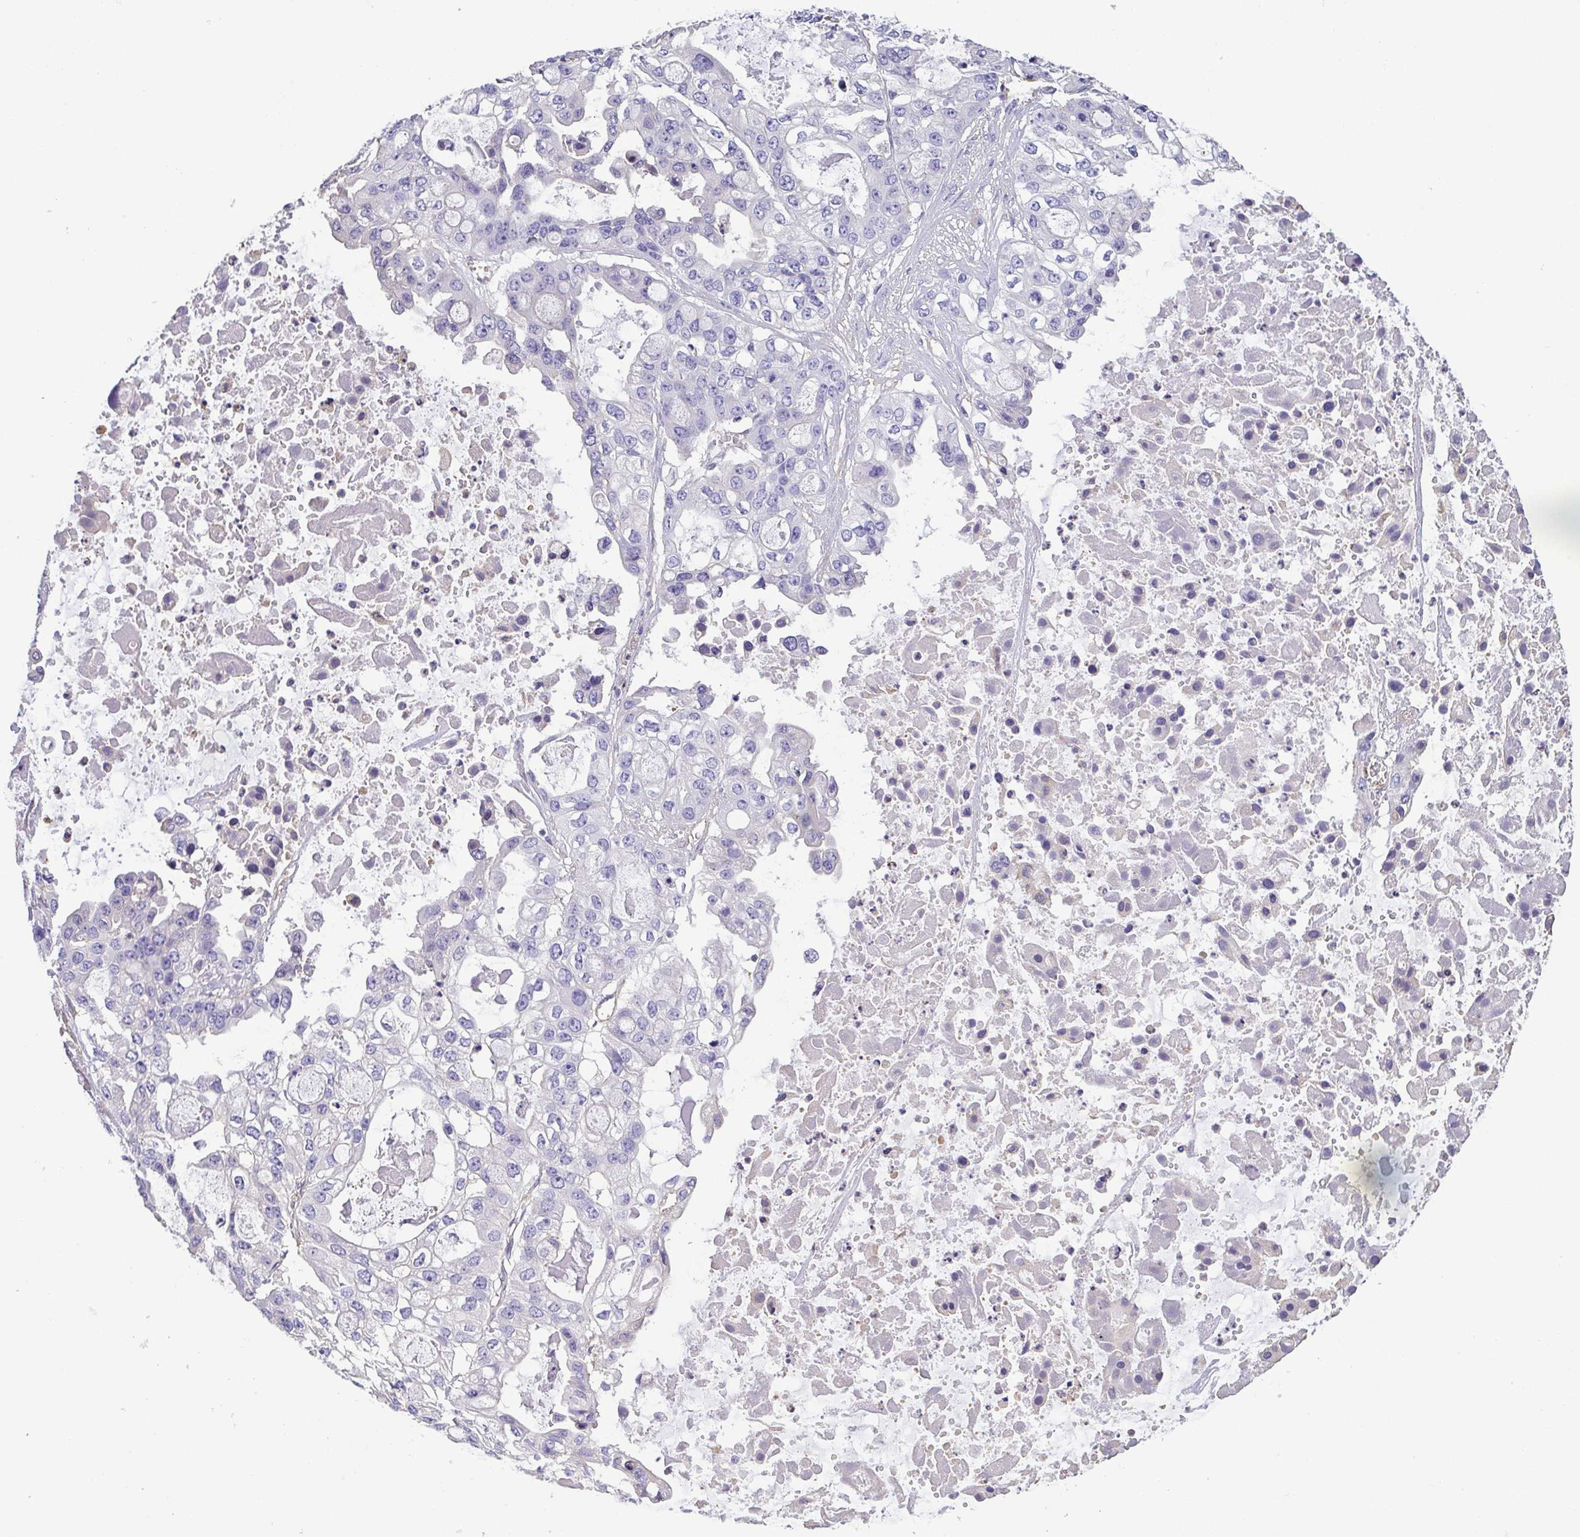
{"staining": {"intensity": "negative", "quantity": "none", "location": "none"}, "tissue": "ovarian cancer", "cell_type": "Tumor cells", "image_type": "cancer", "snomed": [{"axis": "morphology", "description": "Cystadenocarcinoma, serous, NOS"}, {"axis": "topography", "description": "Ovary"}], "caption": "Immunohistochemistry of human ovarian serous cystadenocarcinoma exhibits no expression in tumor cells. (Immunohistochemistry (ihc), brightfield microscopy, high magnification).", "gene": "MYL6", "patient": {"sex": "female", "age": 56}}